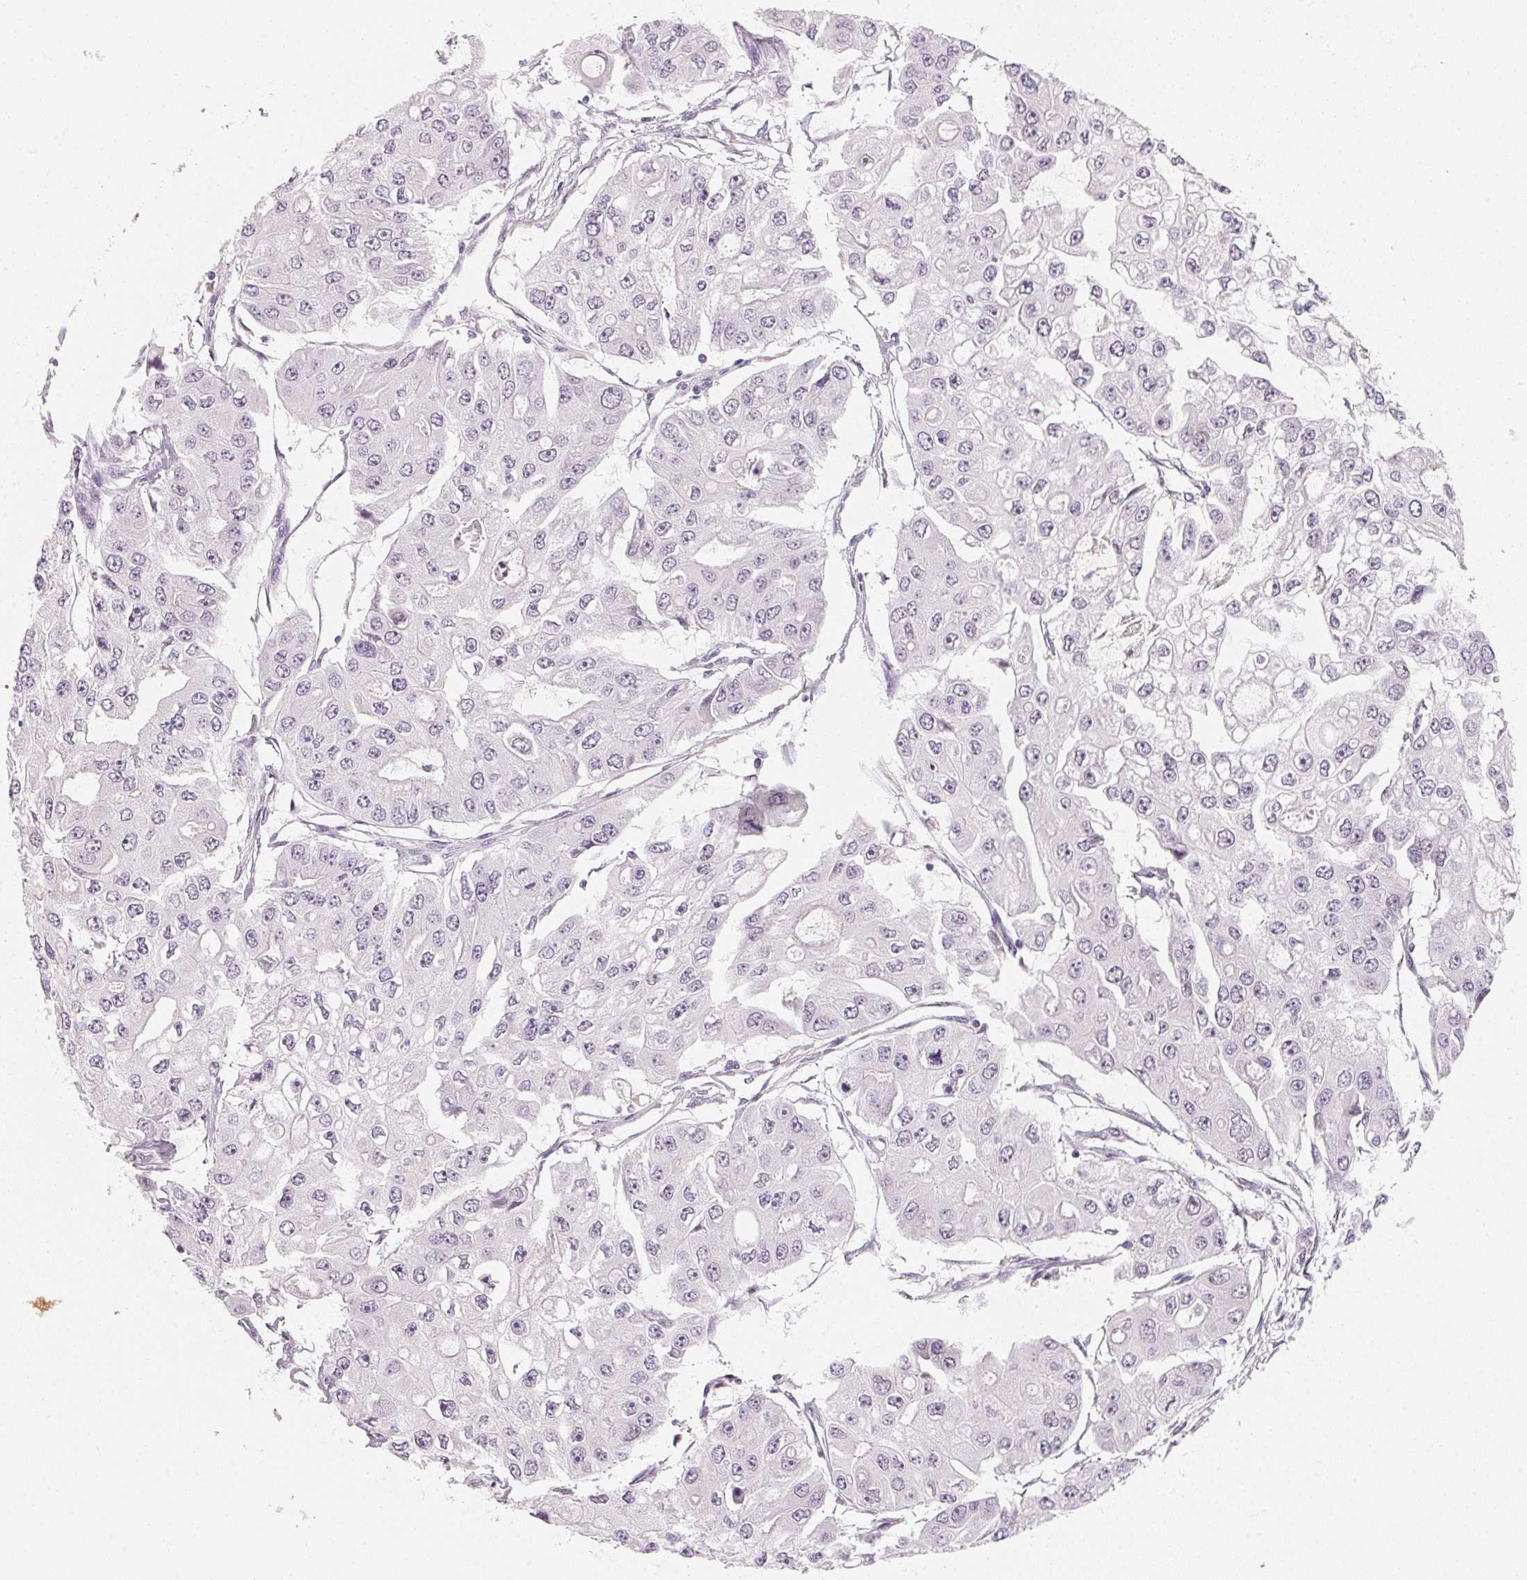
{"staining": {"intensity": "negative", "quantity": "none", "location": "none"}, "tissue": "ovarian cancer", "cell_type": "Tumor cells", "image_type": "cancer", "snomed": [{"axis": "morphology", "description": "Cystadenocarcinoma, serous, NOS"}, {"axis": "topography", "description": "Ovary"}], "caption": "A high-resolution micrograph shows immunohistochemistry staining of ovarian serous cystadenocarcinoma, which shows no significant staining in tumor cells.", "gene": "ANKRD31", "patient": {"sex": "female", "age": 56}}